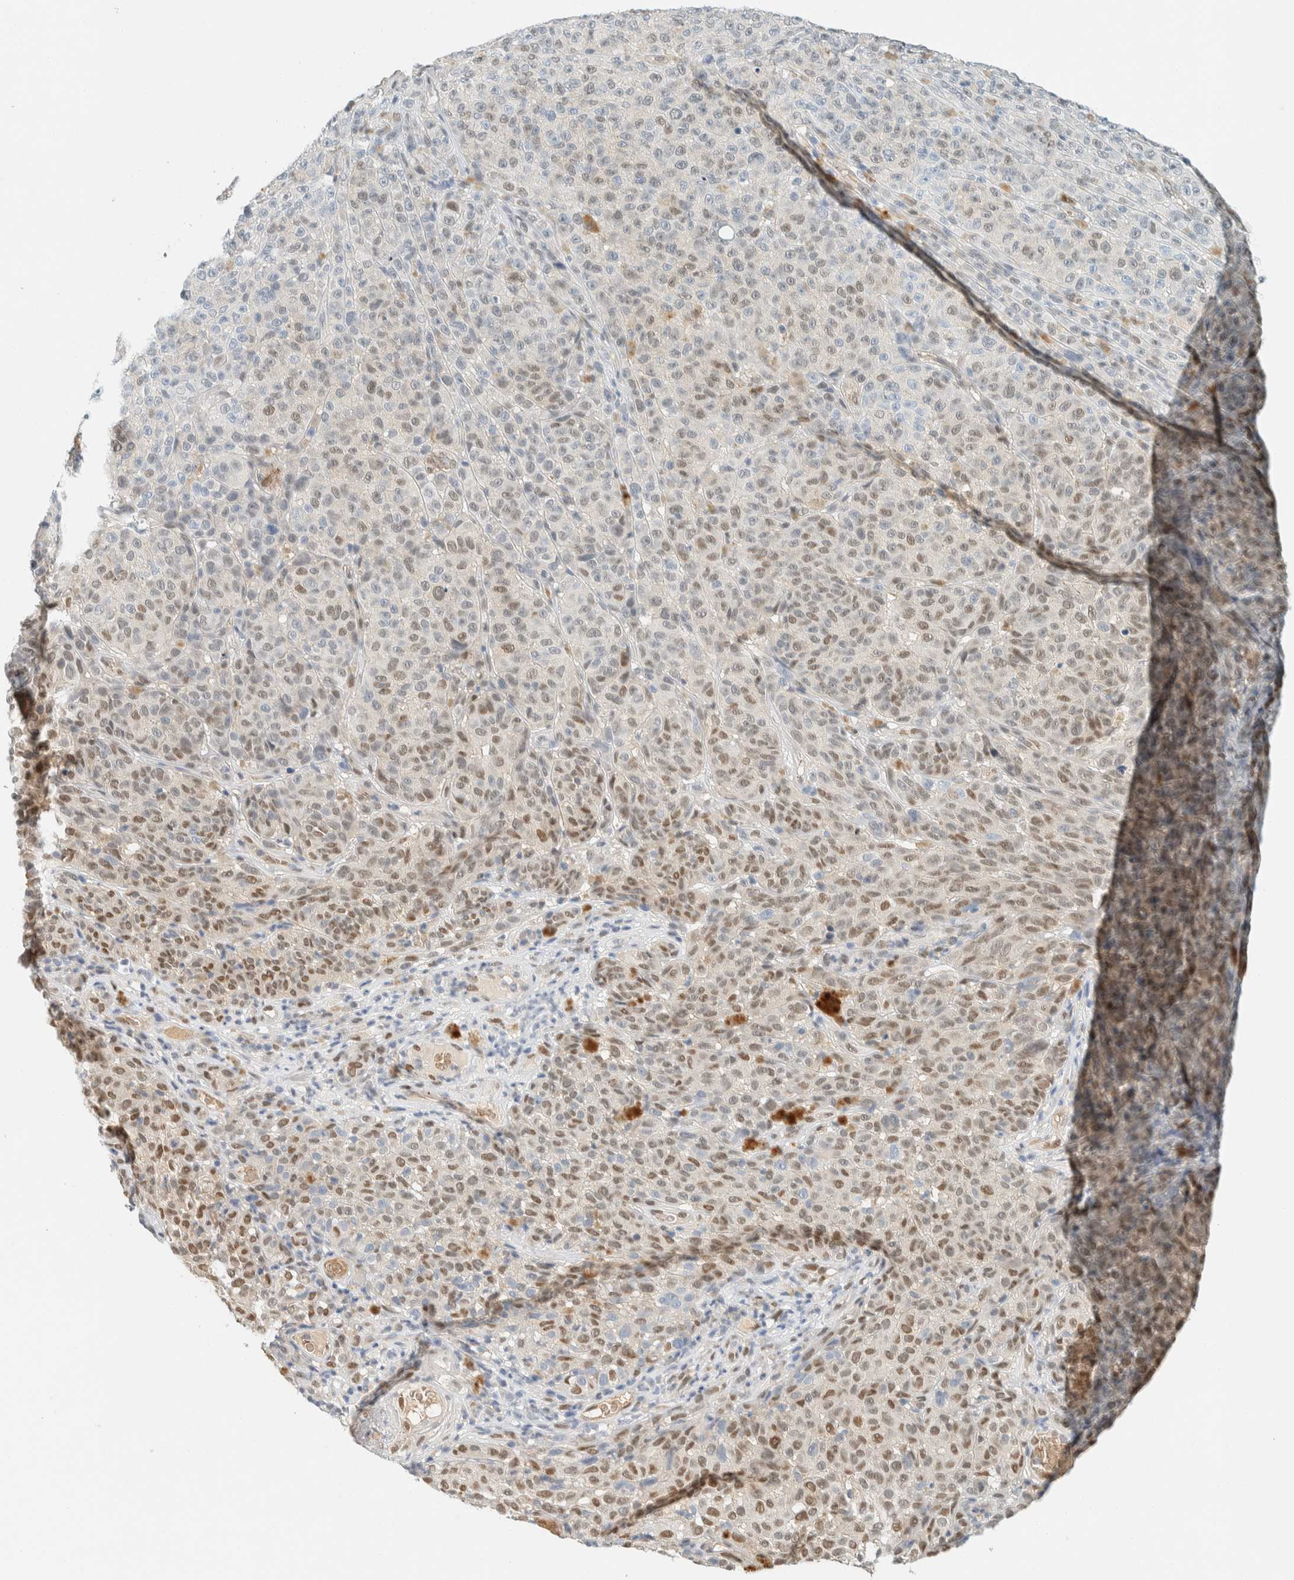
{"staining": {"intensity": "weak", "quantity": "25%-75%", "location": "nuclear"}, "tissue": "melanoma", "cell_type": "Tumor cells", "image_type": "cancer", "snomed": [{"axis": "morphology", "description": "Malignant melanoma, NOS"}, {"axis": "topography", "description": "Skin"}], "caption": "Malignant melanoma stained with IHC shows weak nuclear staining in approximately 25%-75% of tumor cells.", "gene": "TSTD2", "patient": {"sex": "female", "age": 82}}